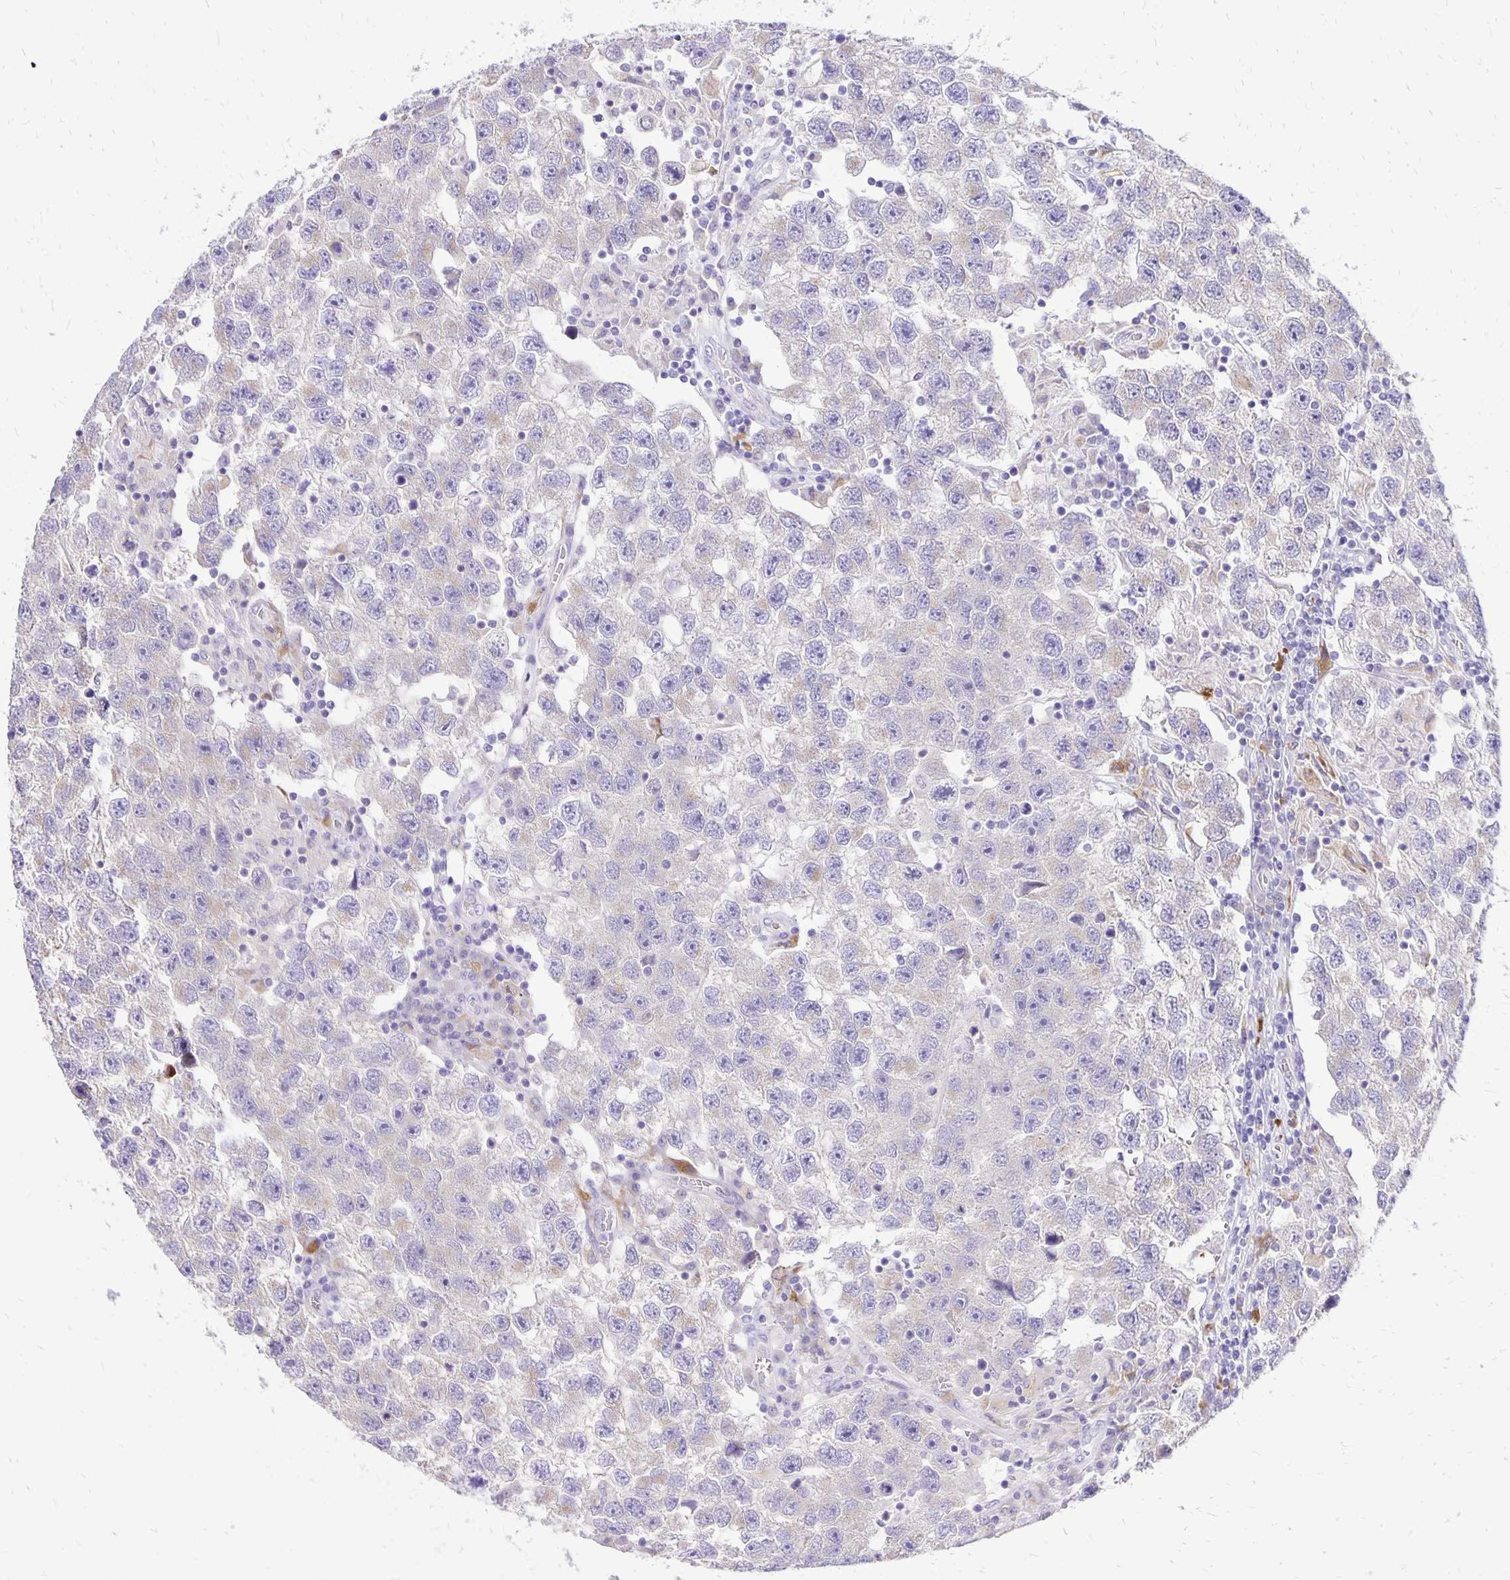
{"staining": {"intensity": "negative", "quantity": "none", "location": "none"}, "tissue": "testis cancer", "cell_type": "Tumor cells", "image_type": "cancer", "snomed": [{"axis": "morphology", "description": "Seminoma, NOS"}, {"axis": "topography", "description": "Testis"}], "caption": "Micrograph shows no significant protein expression in tumor cells of testis seminoma.", "gene": "EIF5A", "patient": {"sex": "male", "age": 26}}